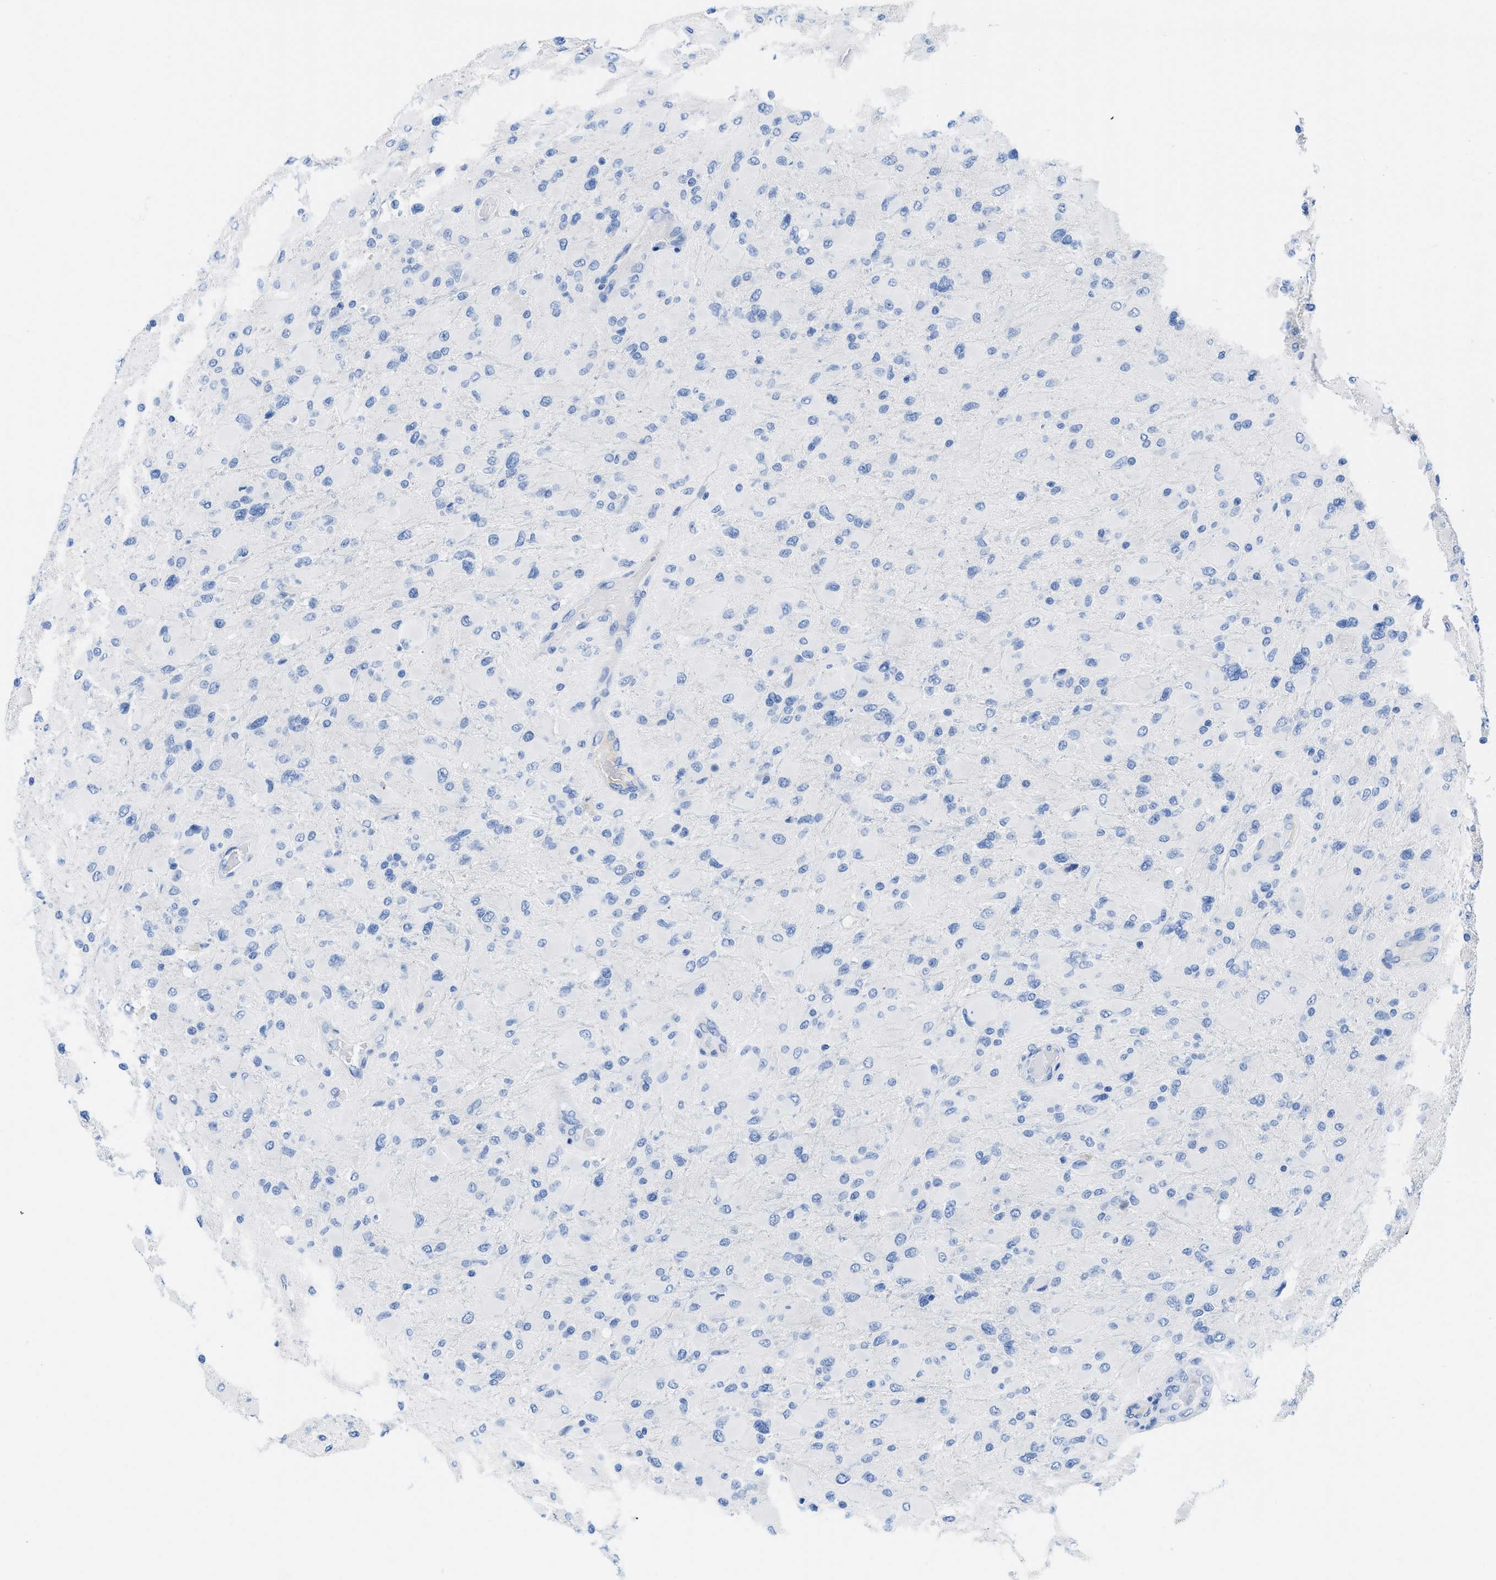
{"staining": {"intensity": "negative", "quantity": "none", "location": "none"}, "tissue": "glioma", "cell_type": "Tumor cells", "image_type": "cancer", "snomed": [{"axis": "morphology", "description": "Glioma, malignant, High grade"}, {"axis": "topography", "description": "Cerebral cortex"}], "caption": "Immunohistochemistry photomicrograph of malignant glioma (high-grade) stained for a protein (brown), which displays no expression in tumor cells.", "gene": "COL3A1", "patient": {"sex": "female", "age": 36}}